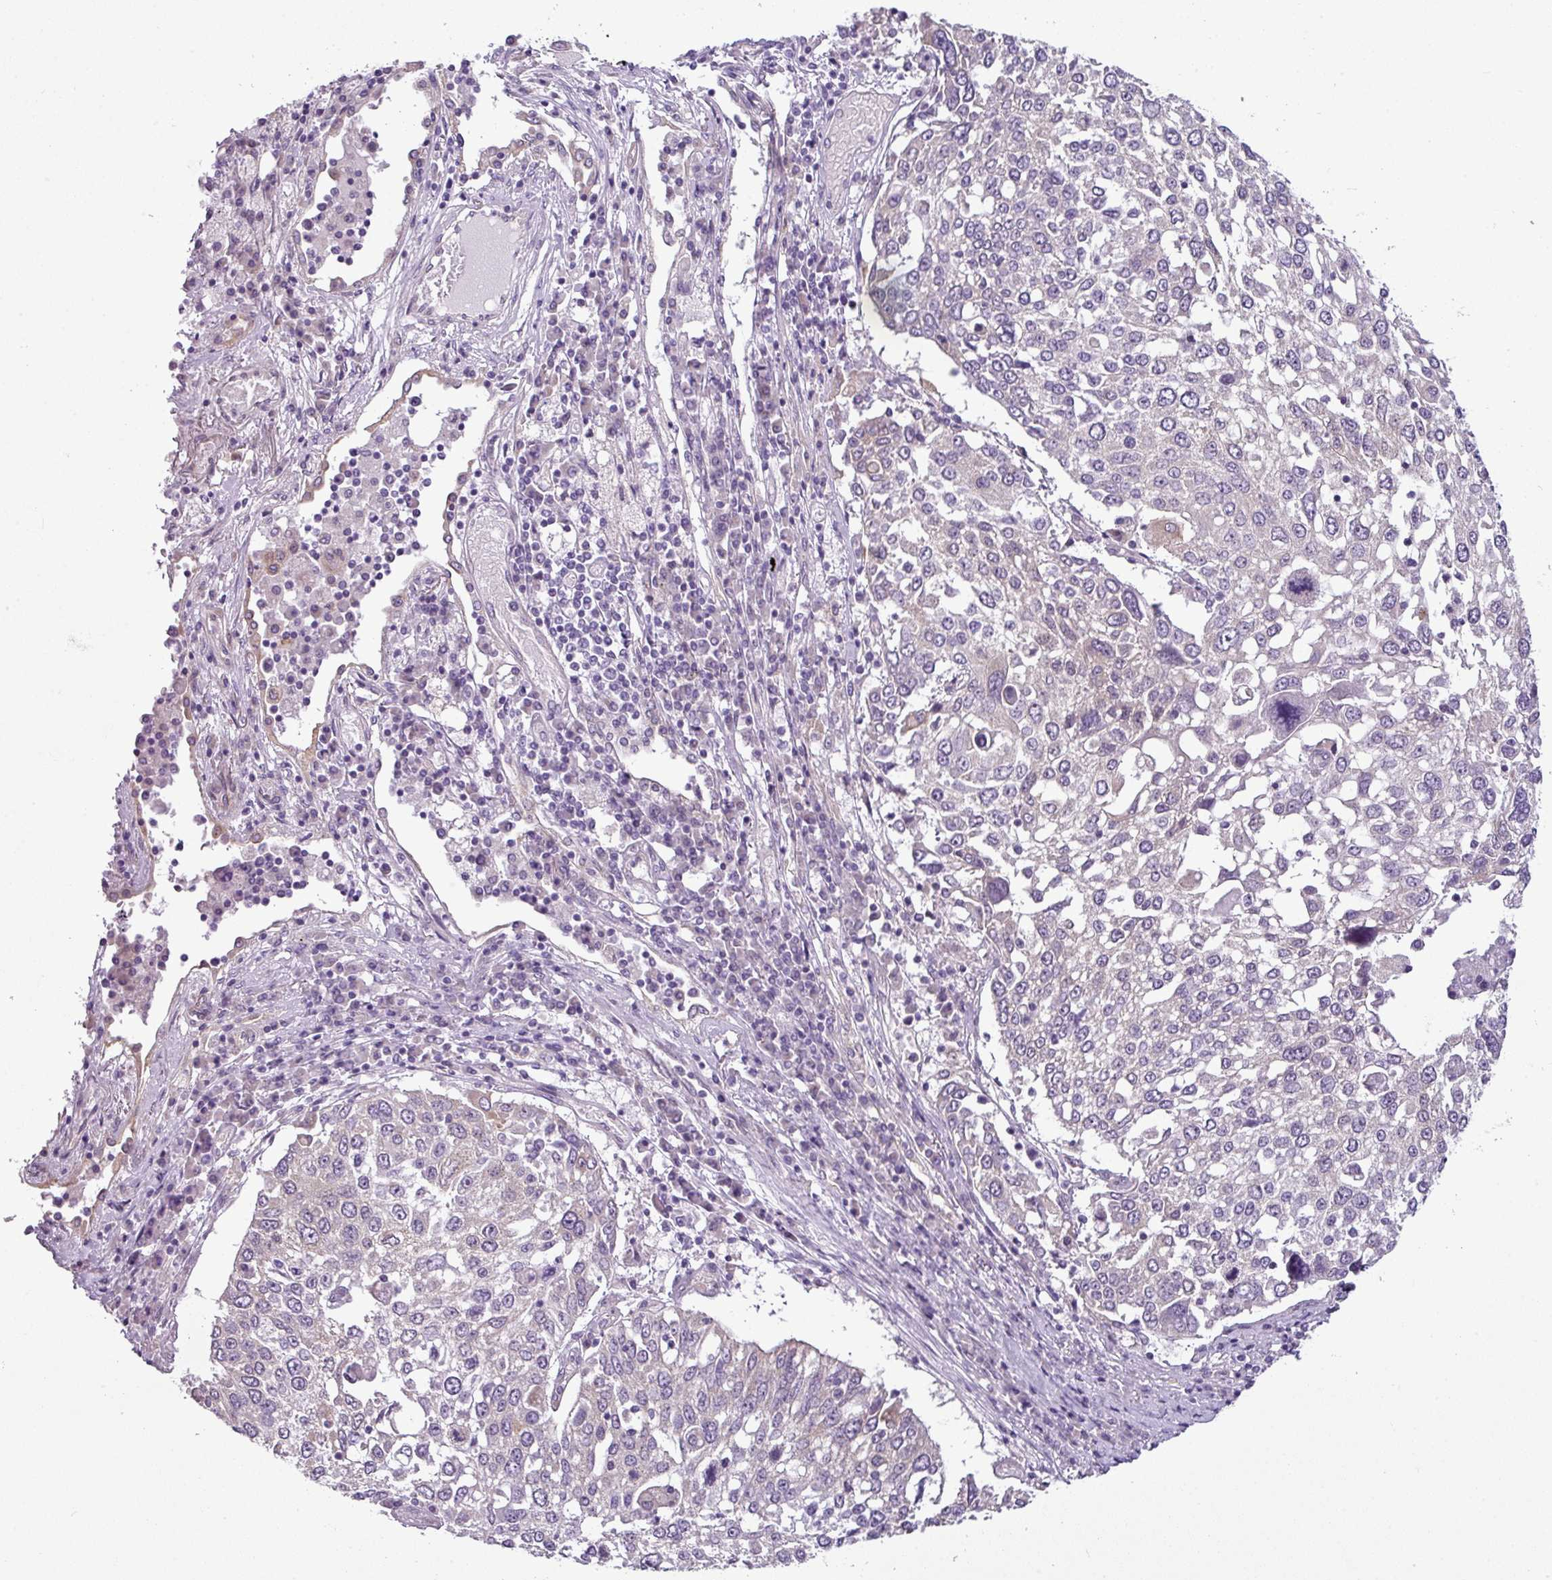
{"staining": {"intensity": "weak", "quantity": "<25%", "location": "cytoplasmic/membranous"}, "tissue": "lung cancer", "cell_type": "Tumor cells", "image_type": "cancer", "snomed": [{"axis": "morphology", "description": "Squamous cell carcinoma, NOS"}, {"axis": "topography", "description": "Lung"}], "caption": "This is an immunohistochemistry photomicrograph of human lung cancer. There is no staining in tumor cells.", "gene": "TOR1AIP2", "patient": {"sex": "male", "age": 65}}